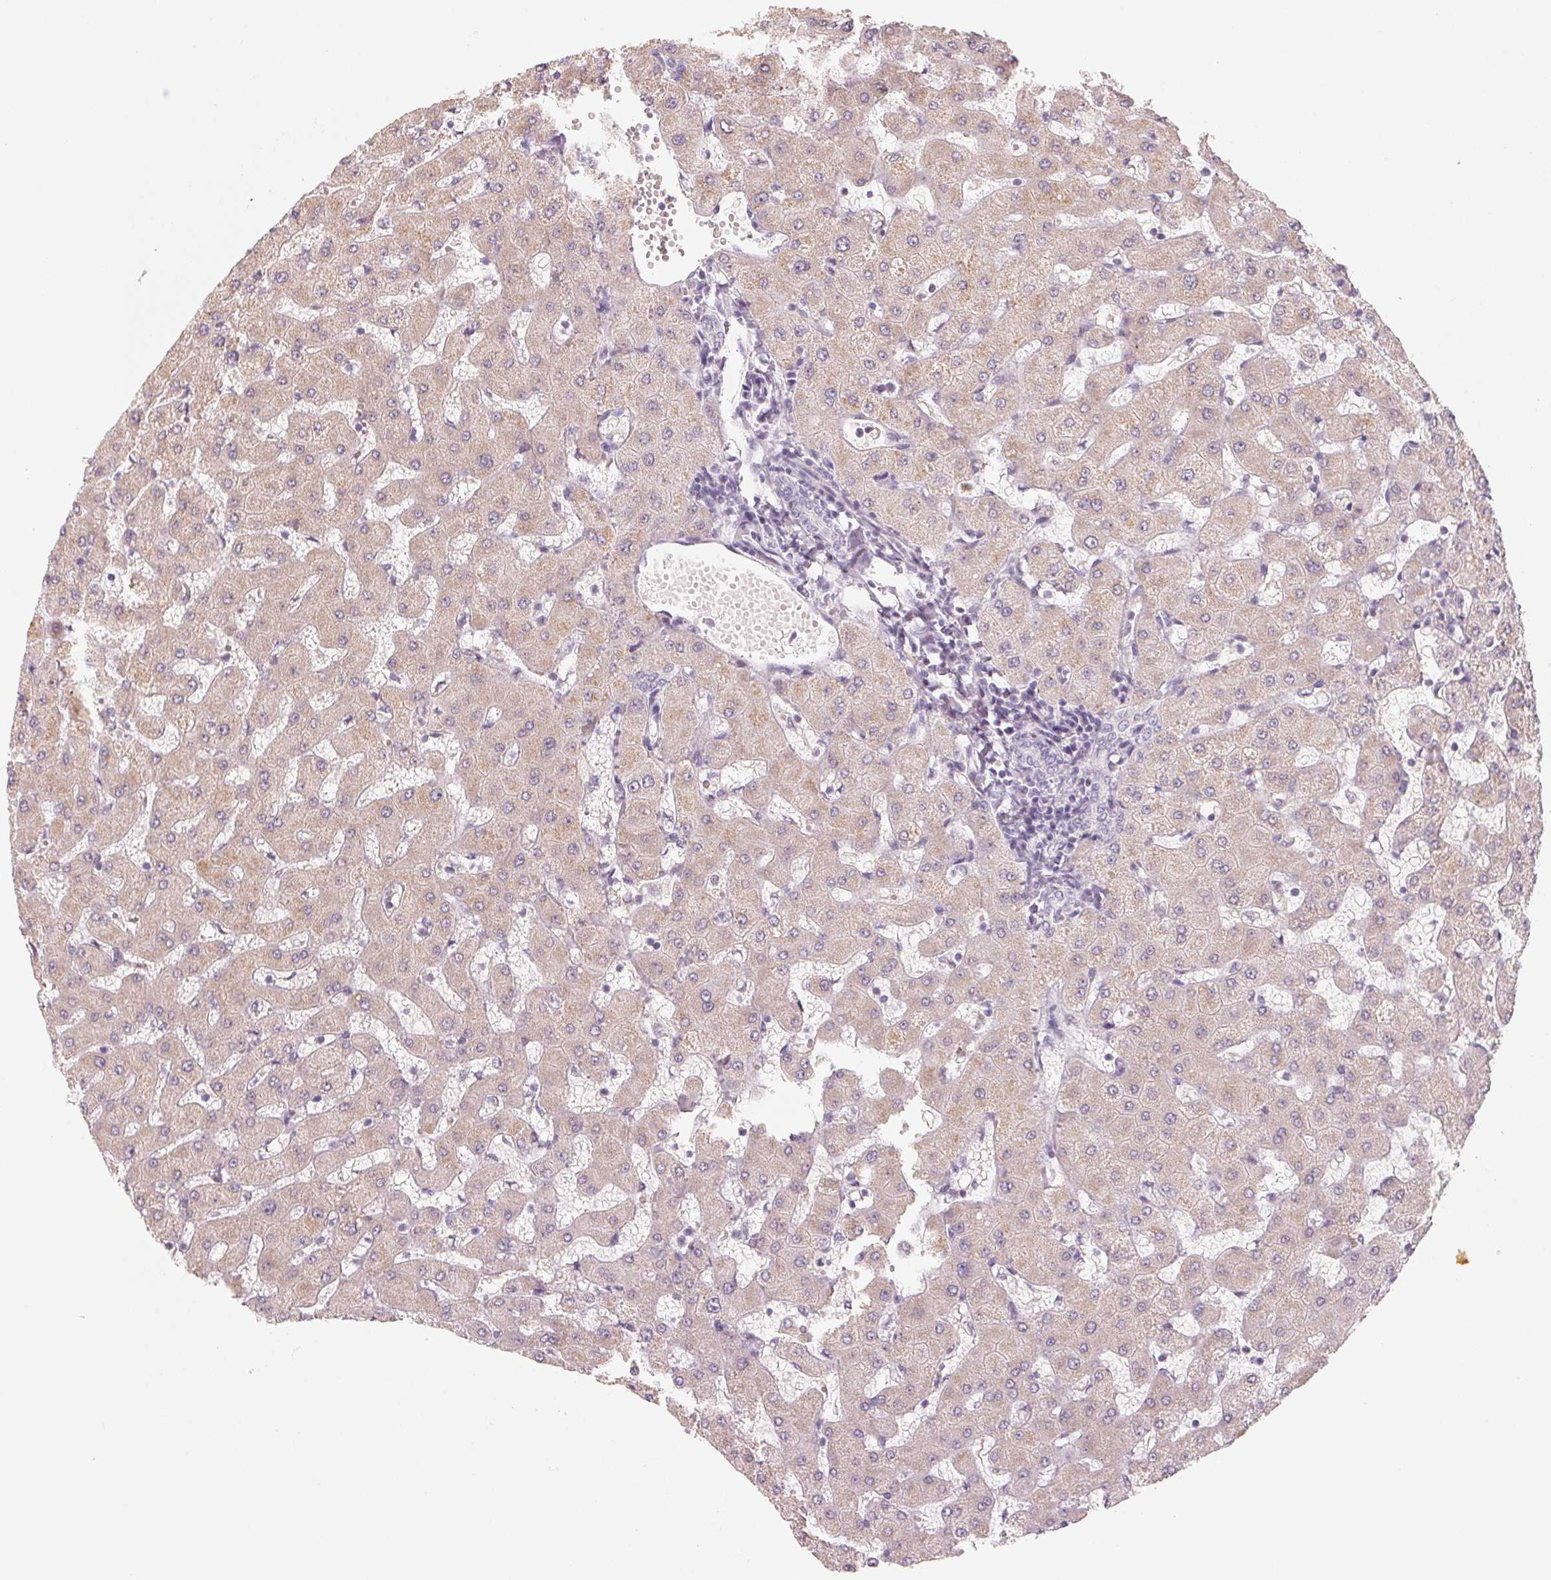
{"staining": {"intensity": "negative", "quantity": "none", "location": "none"}, "tissue": "liver", "cell_type": "Cholangiocytes", "image_type": "normal", "snomed": [{"axis": "morphology", "description": "Normal tissue, NOS"}, {"axis": "topography", "description": "Liver"}], "caption": "A high-resolution histopathology image shows immunohistochemistry (IHC) staining of unremarkable liver, which exhibits no significant staining in cholangiocytes.", "gene": "ANKRD31", "patient": {"sex": "female", "age": 63}}